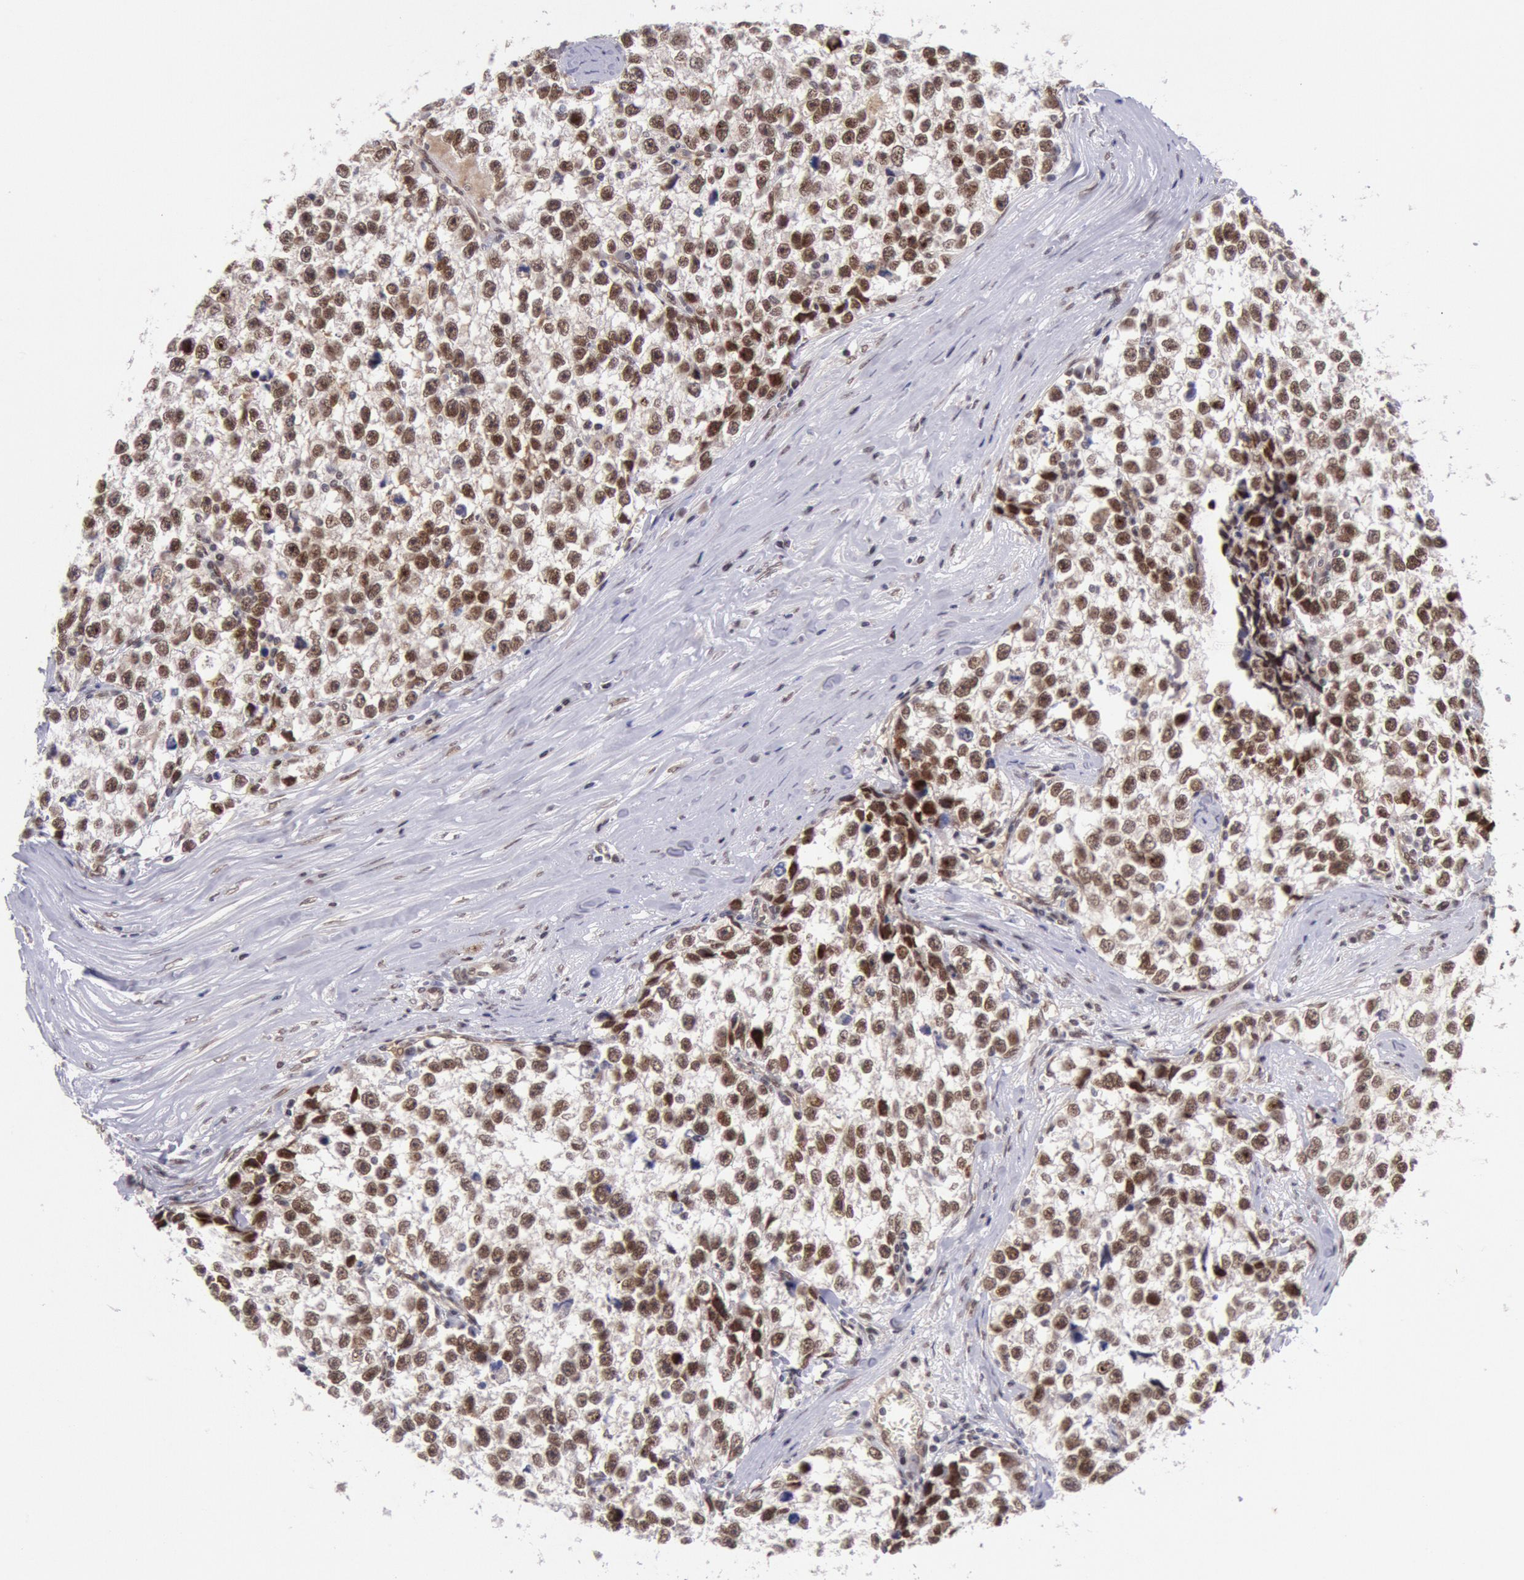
{"staining": {"intensity": "moderate", "quantity": ">75%", "location": "cytoplasmic/membranous,nuclear"}, "tissue": "testis cancer", "cell_type": "Tumor cells", "image_type": "cancer", "snomed": [{"axis": "morphology", "description": "Seminoma, NOS"}, {"axis": "morphology", "description": "Carcinoma, Embryonal, NOS"}, {"axis": "topography", "description": "Testis"}], "caption": "Immunohistochemistry staining of seminoma (testis), which exhibits medium levels of moderate cytoplasmic/membranous and nuclear positivity in about >75% of tumor cells indicating moderate cytoplasmic/membranous and nuclear protein positivity. The staining was performed using DAB (3,3'-diaminobenzidine) (brown) for protein detection and nuclei were counterstained in hematoxylin (blue).", "gene": "CDKN2B", "patient": {"sex": "male", "age": 30}}